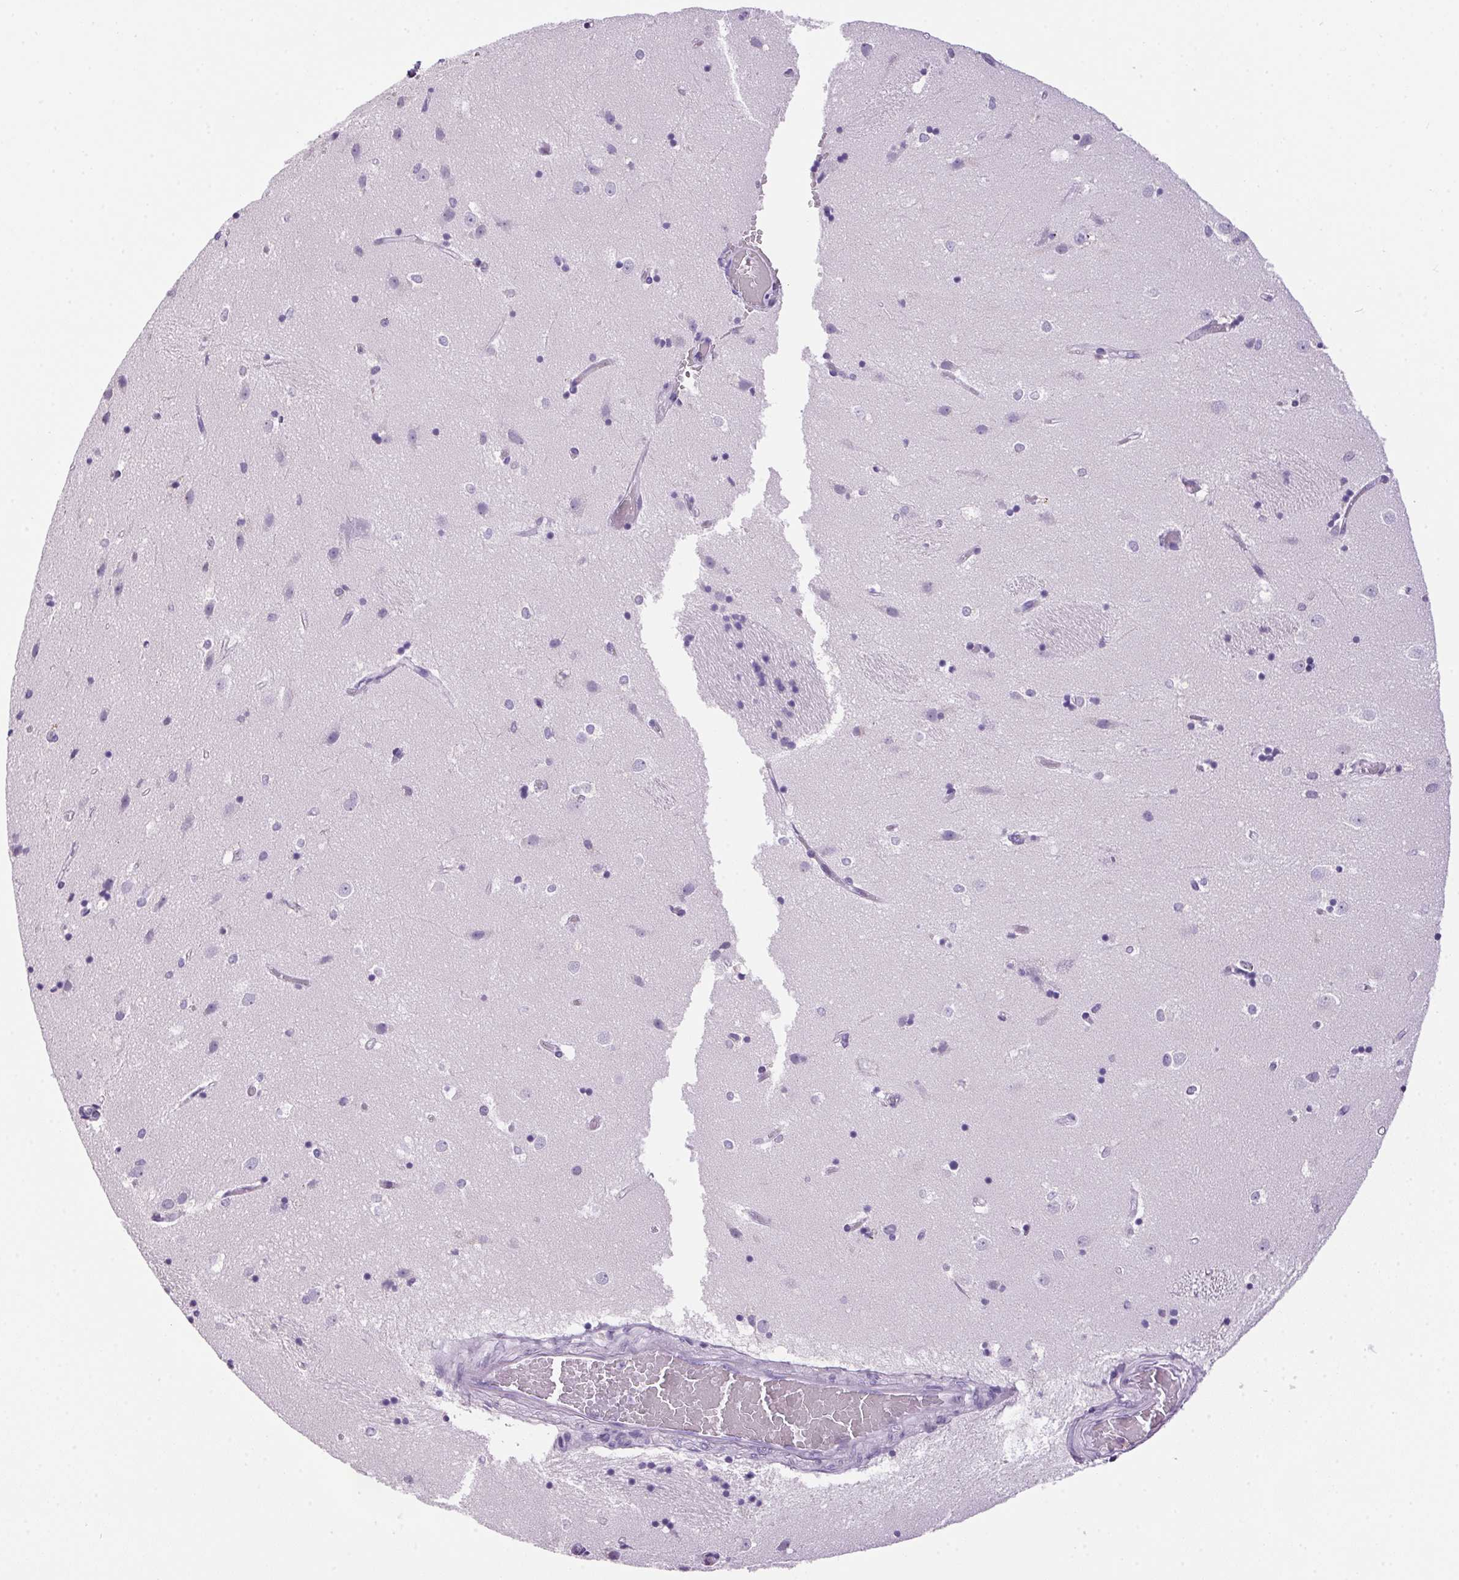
{"staining": {"intensity": "negative", "quantity": "none", "location": "none"}, "tissue": "caudate", "cell_type": "Glial cells", "image_type": "normal", "snomed": [{"axis": "morphology", "description": "Normal tissue, NOS"}, {"axis": "topography", "description": "Lateral ventricle wall"}], "caption": "Glial cells show no significant positivity in normal caudate.", "gene": "S100A2", "patient": {"sex": "male", "age": 54}}